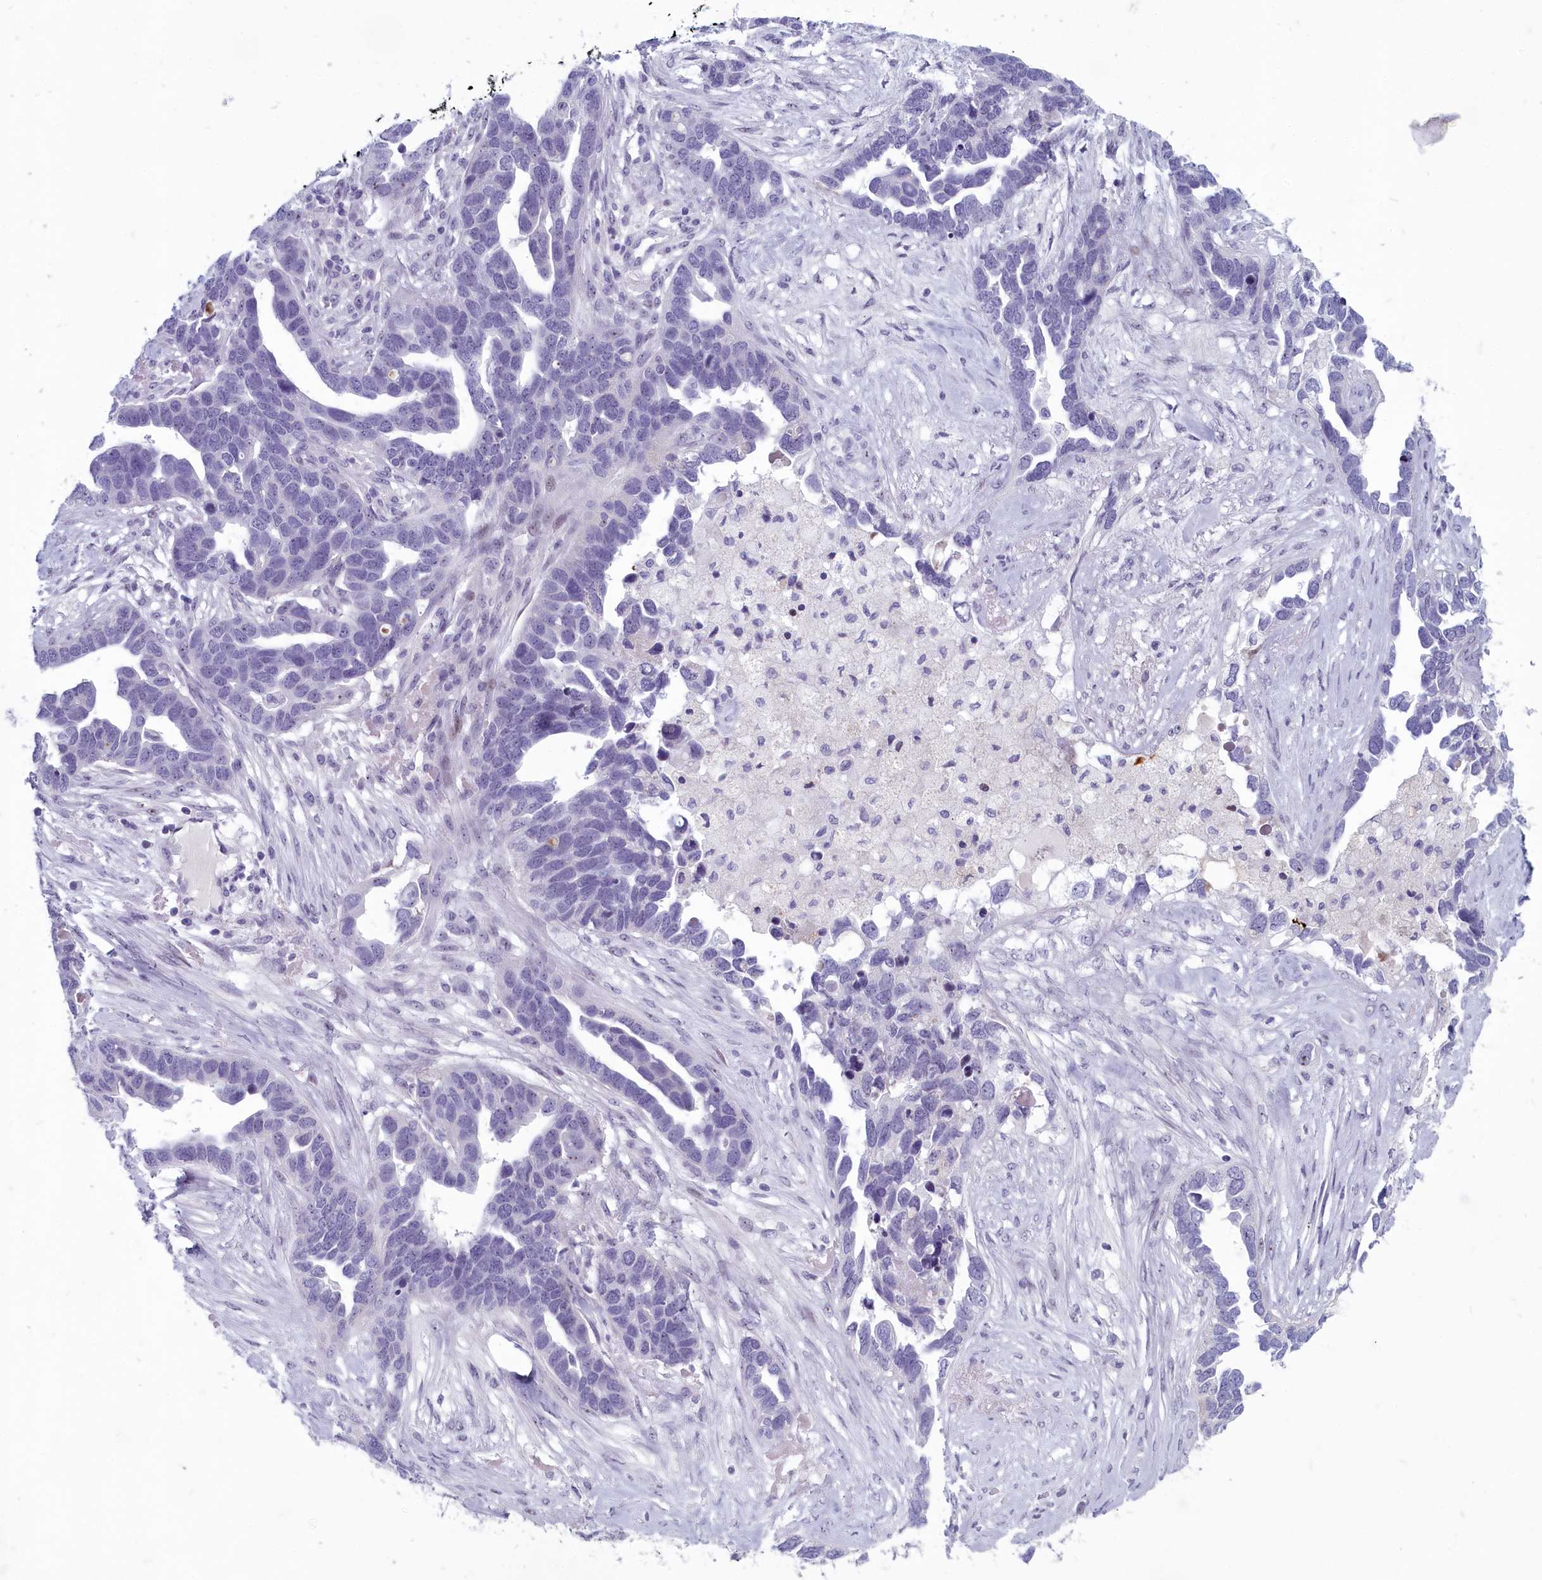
{"staining": {"intensity": "negative", "quantity": "none", "location": "none"}, "tissue": "ovarian cancer", "cell_type": "Tumor cells", "image_type": "cancer", "snomed": [{"axis": "morphology", "description": "Cystadenocarcinoma, serous, NOS"}, {"axis": "topography", "description": "Ovary"}], "caption": "DAB immunohistochemical staining of human ovarian cancer (serous cystadenocarcinoma) exhibits no significant staining in tumor cells.", "gene": "INSYN2A", "patient": {"sex": "female", "age": 54}}